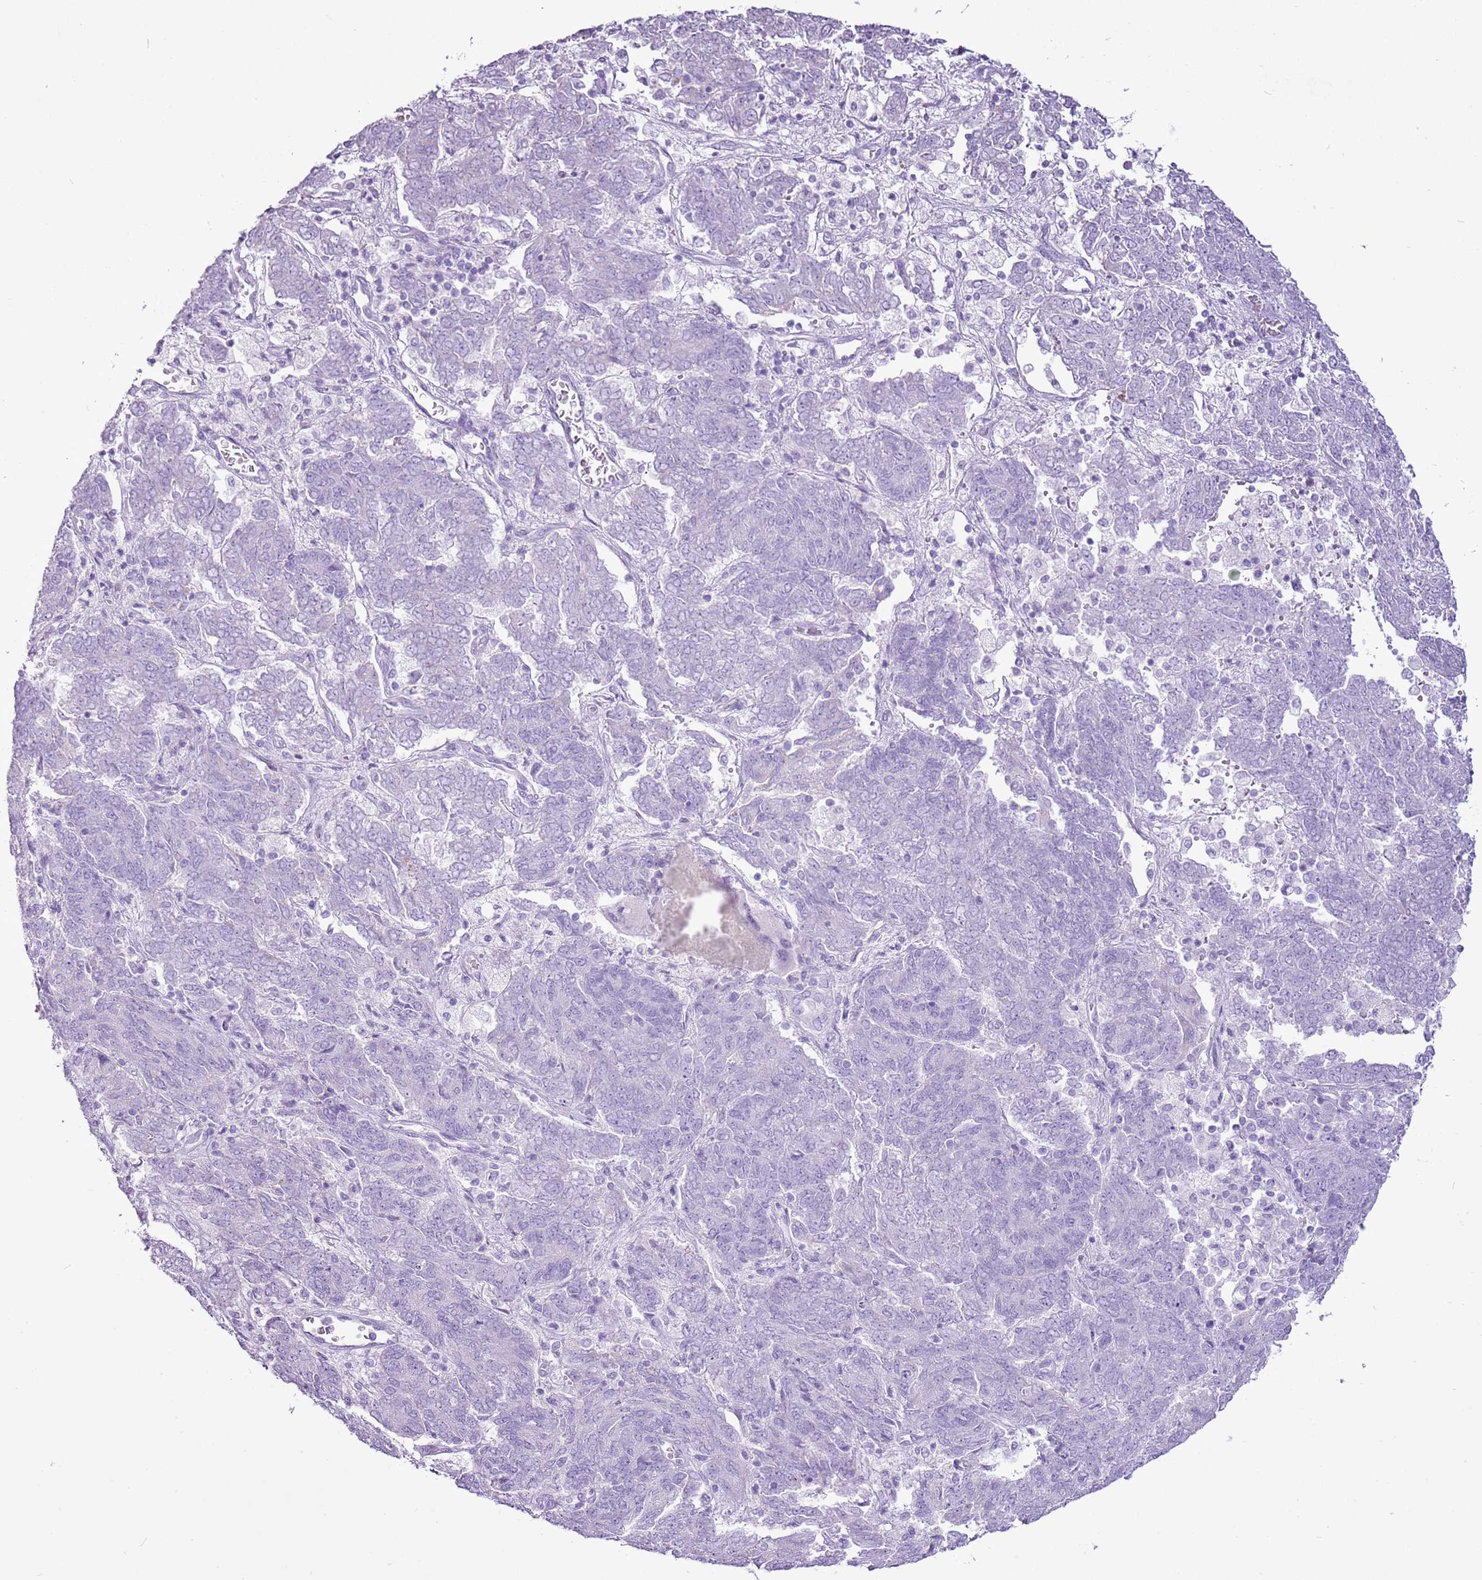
{"staining": {"intensity": "negative", "quantity": "none", "location": "none"}, "tissue": "endometrial cancer", "cell_type": "Tumor cells", "image_type": "cancer", "snomed": [{"axis": "morphology", "description": "Adenocarcinoma, NOS"}, {"axis": "topography", "description": "Endometrium"}], "caption": "Immunohistochemistry photomicrograph of neoplastic tissue: human endometrial adenocarcinoma stained with DAB exhibits no significant protein positivity in tumor cells.", "gene": "CNFN", "patient": {"sex": "female", "age": 80}}